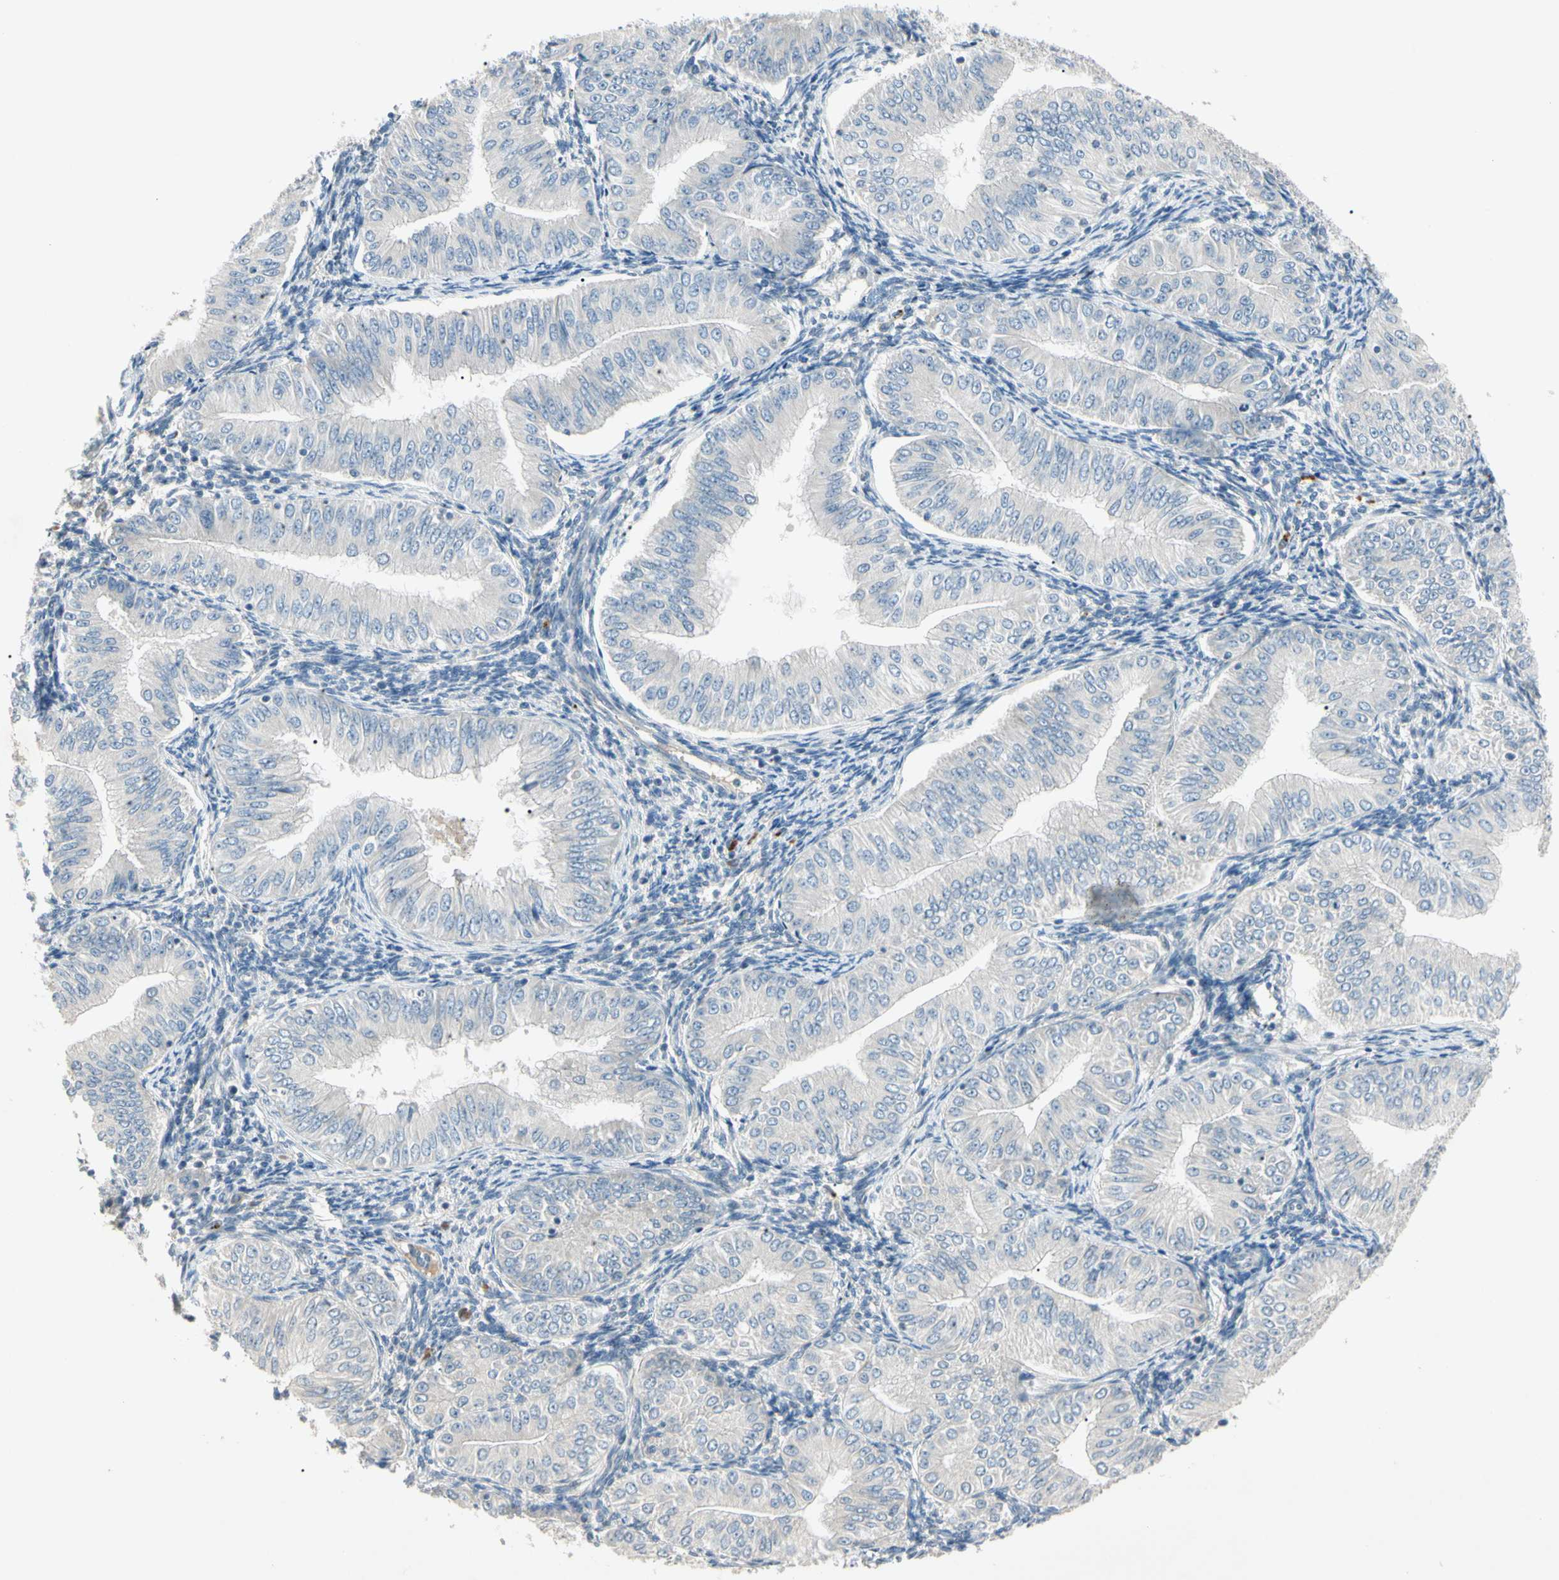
{"staining": {"intensity": "negative", "quantity": "none", "location": "none"}, "tissue": "endometrial cancer", "cell_type": "Tumor cells", "image_type": "cancer", "snomed": [{"axis": "morphology", "description": "Normal tissue, NOS"}, {"axis": "morphology", "description": "Adenocarcinoma, NOS"}, {"axis": "topography", "description": "Endometrium"}], "caption": "Tumor cells are negative for protein expression in human endometrial cancer.", "gene": "PRSS21", "patient": {"sex": "female", "age": 53}}